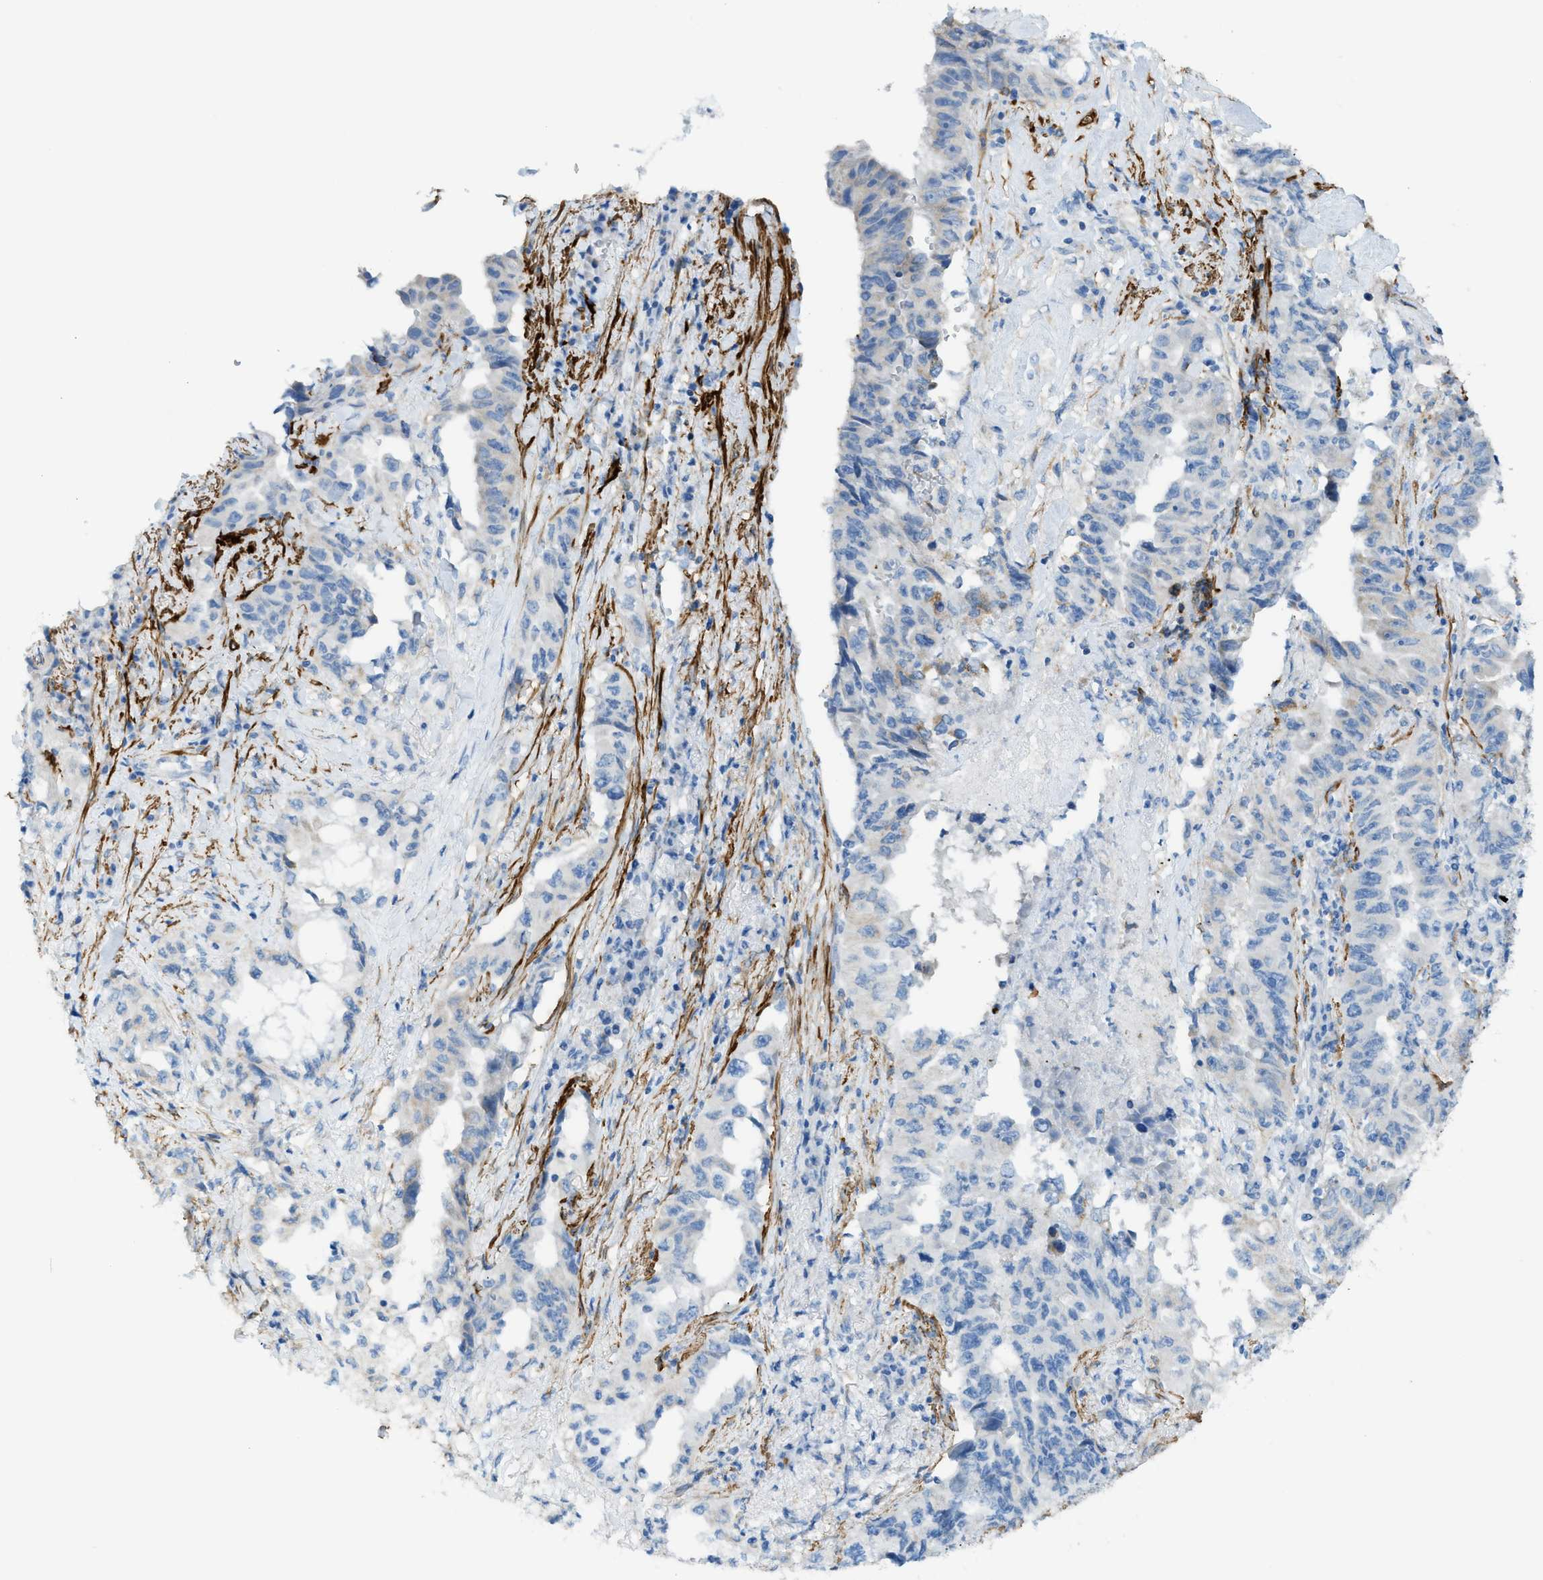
{"staining": {"intensity": "negative", "quantity": "none", "location": "none"}, "tissue": "lung cancer", "cell_type": "Tumor cells", "image_type": "cancer", "snomed": [{"axis": "morphology", "description": "Adenocarcinoma, NOS"}, {"axis": "topography", "description": "Lung"}], "caption": "DAB immunohistochemical staining of human lung cancer (adenocarcinoma) demonstrates no significant expression in tumor cells. The staining is performed using DAB brown chromogen with nuclei counter-stained in using hematoxylin.", "gene": "MYH11", "patient": {"sex": "female", "age": 51}}